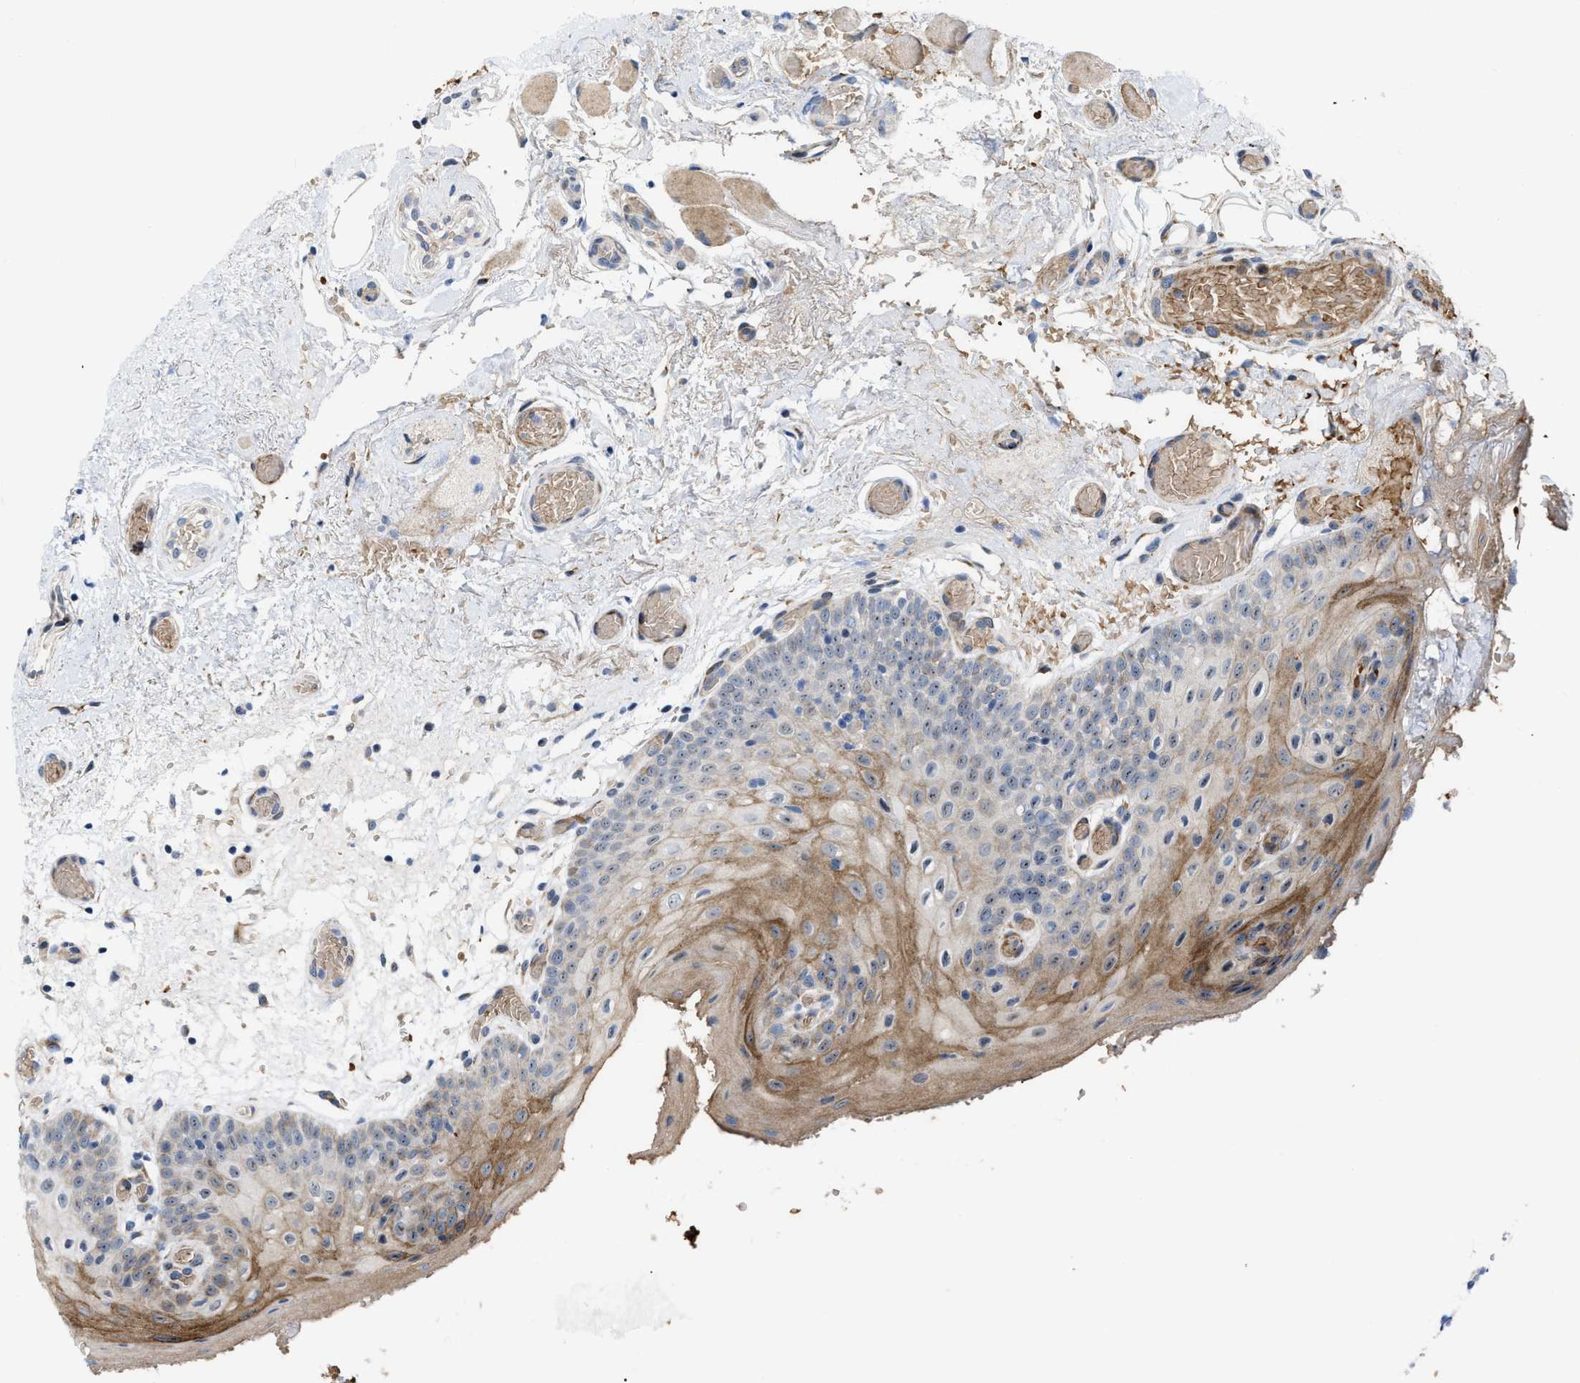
{"staining": {"intensity": "moderate", "quantity": "25%-75%", "location": "cytoplasmic/membranous,nuclear"}, "tissue": "oral mucosa", "cell_type": "Squamous epithelial cells", "image_type": "normal", "snomed": [{"axis": "morphology", "description": "Normal tissue, NOS"}, {"axis": "morphology", "description": "Squamous cell carcinoma, NOS"}, {"axis": "topography", "description": "Oral tissue"}, {"axis": "topography", "description": "Head-Neck"}], "caption": "Immunohistochemistry histopathology image of benign oral mucosa: human oral mucosa stained using IHC reveals medium levels of moderate protein expression localized specifically in the cytoplasmic/membranous,nuclear of squamous epithelial cells, appearing as a cytoplasmic/membranous,nuclear brown color.", "gene": "POLR1F", "patient": {"sex": "male", "age": 71}}